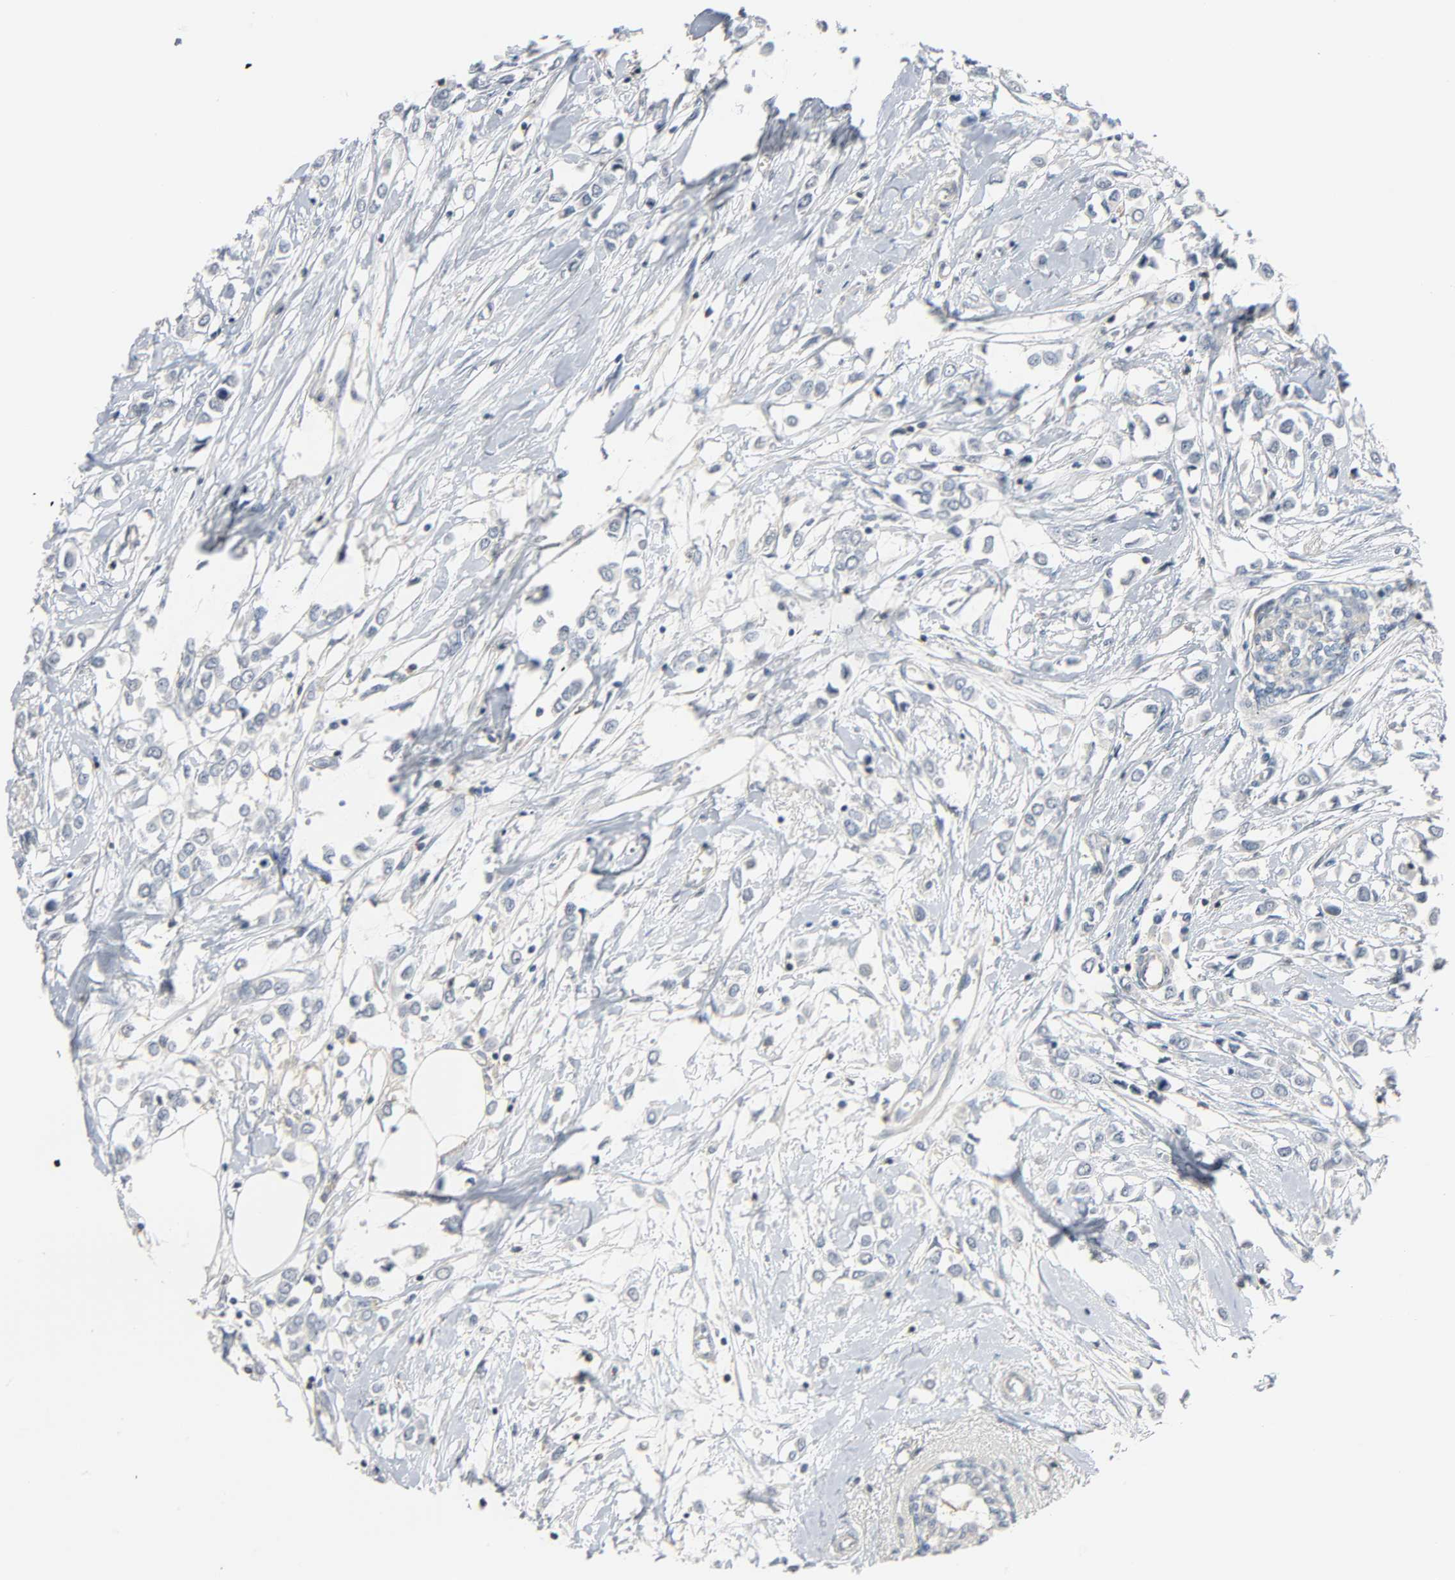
{"staining": {"intensity": "negative", "quantity": "none", "location": "none"}, "tissue": "breast cancer", "cell_type": "Tumor cells", "image_type": "cancer", "snomed": [{"axis": "morphology", "description": "Lobular carcinoma"}, {"axis": "topography", "description": "Breast"}], "caption": "The image reveals no staining of tumor cells in breast cancer.", "gene": "CD4", "patient": {"sex": "female", "age": 51}}